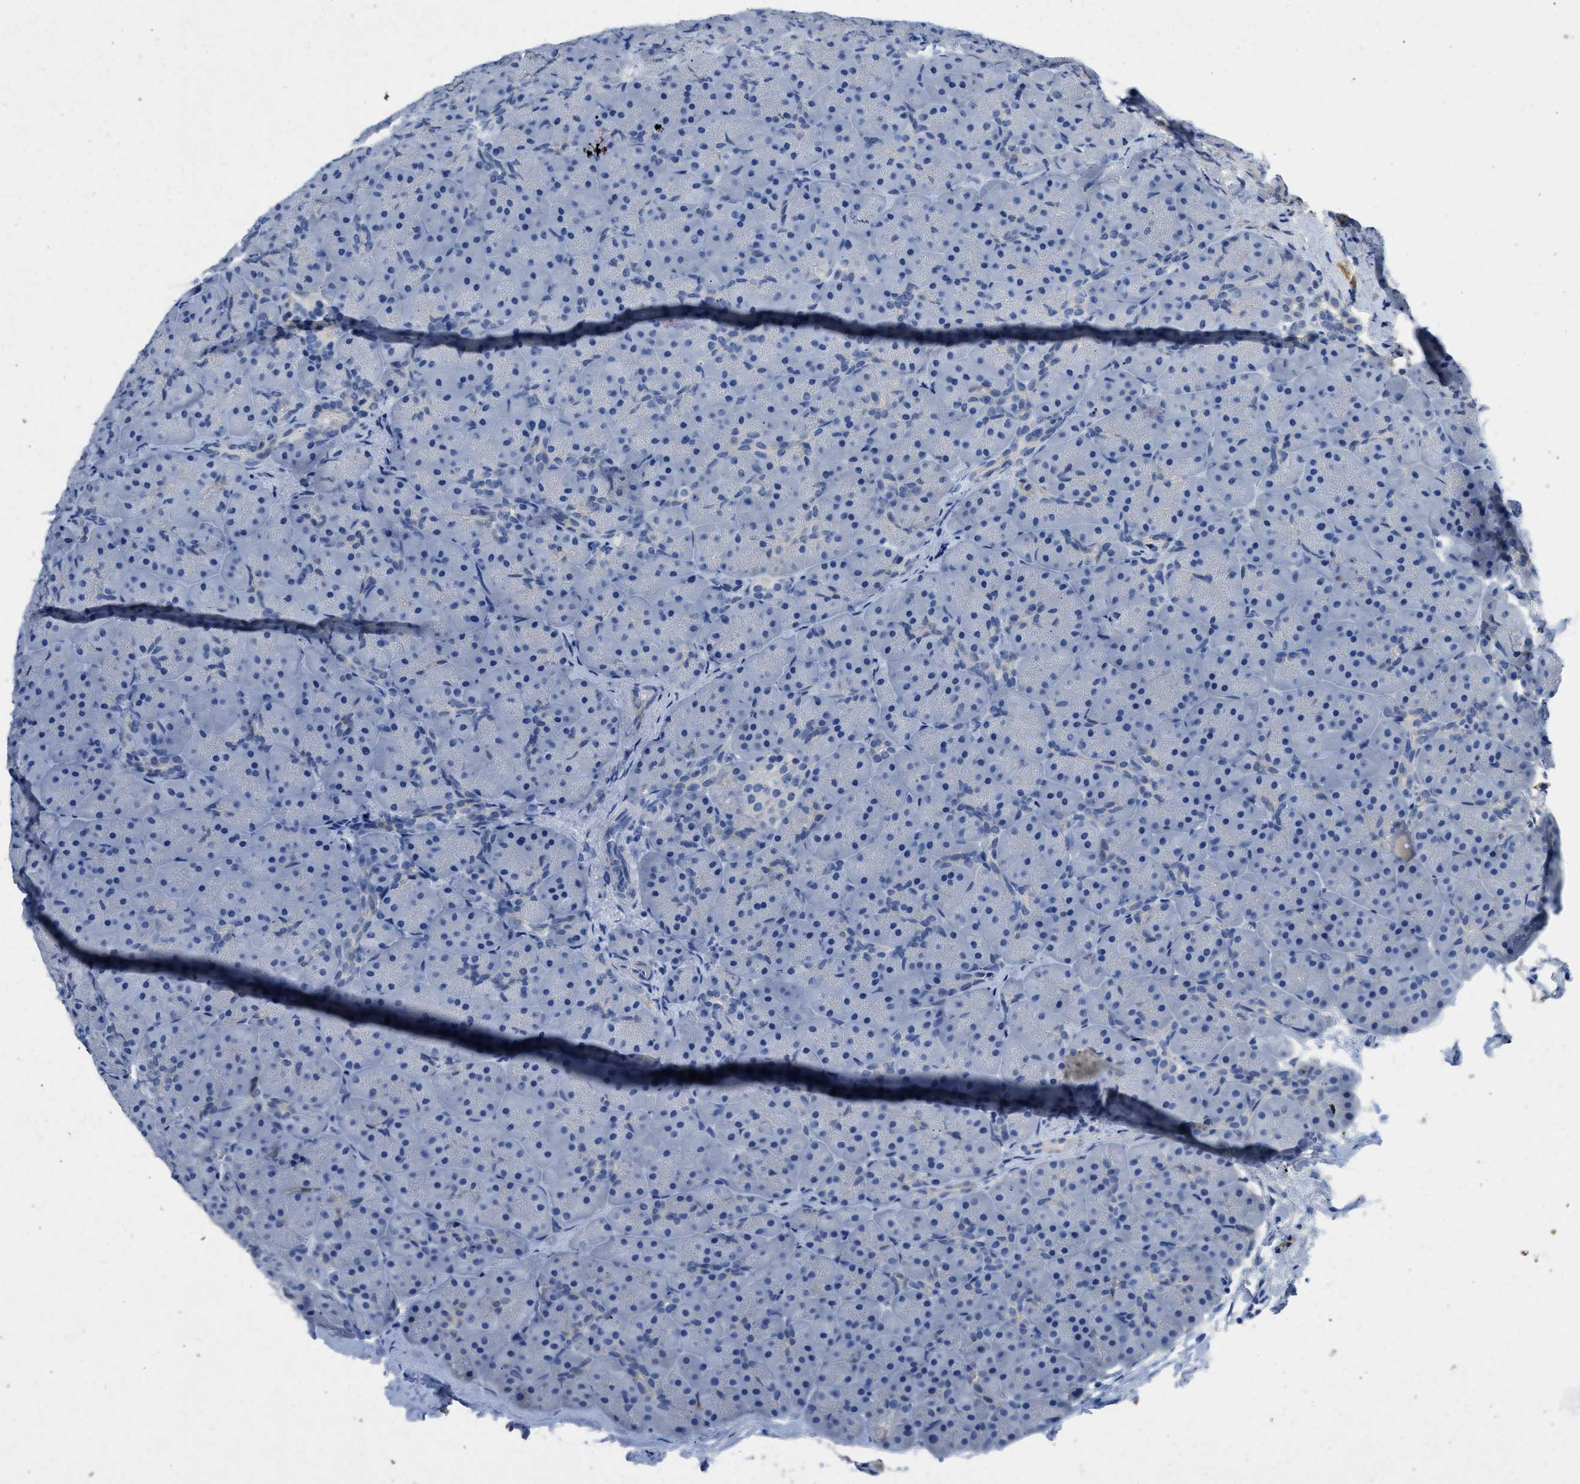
{"staining": {"intensity": "negative", "quantity": "none", "location": "none"}, "tissue": "pancreas", "cell_type": "Exocrine glandular cells", "image_type": "normal", "snomed": [{"axis": "morphology", "description": "Normal tissue, NOS"}, {"axis": "topography", "description": "Pancreas"}], "caption": "The micrograph shows no staining of exocrine glandular cells in unremarkable pancreas.", "gene": "SPEG", "patient": {"sex": "male", "age": 66}}